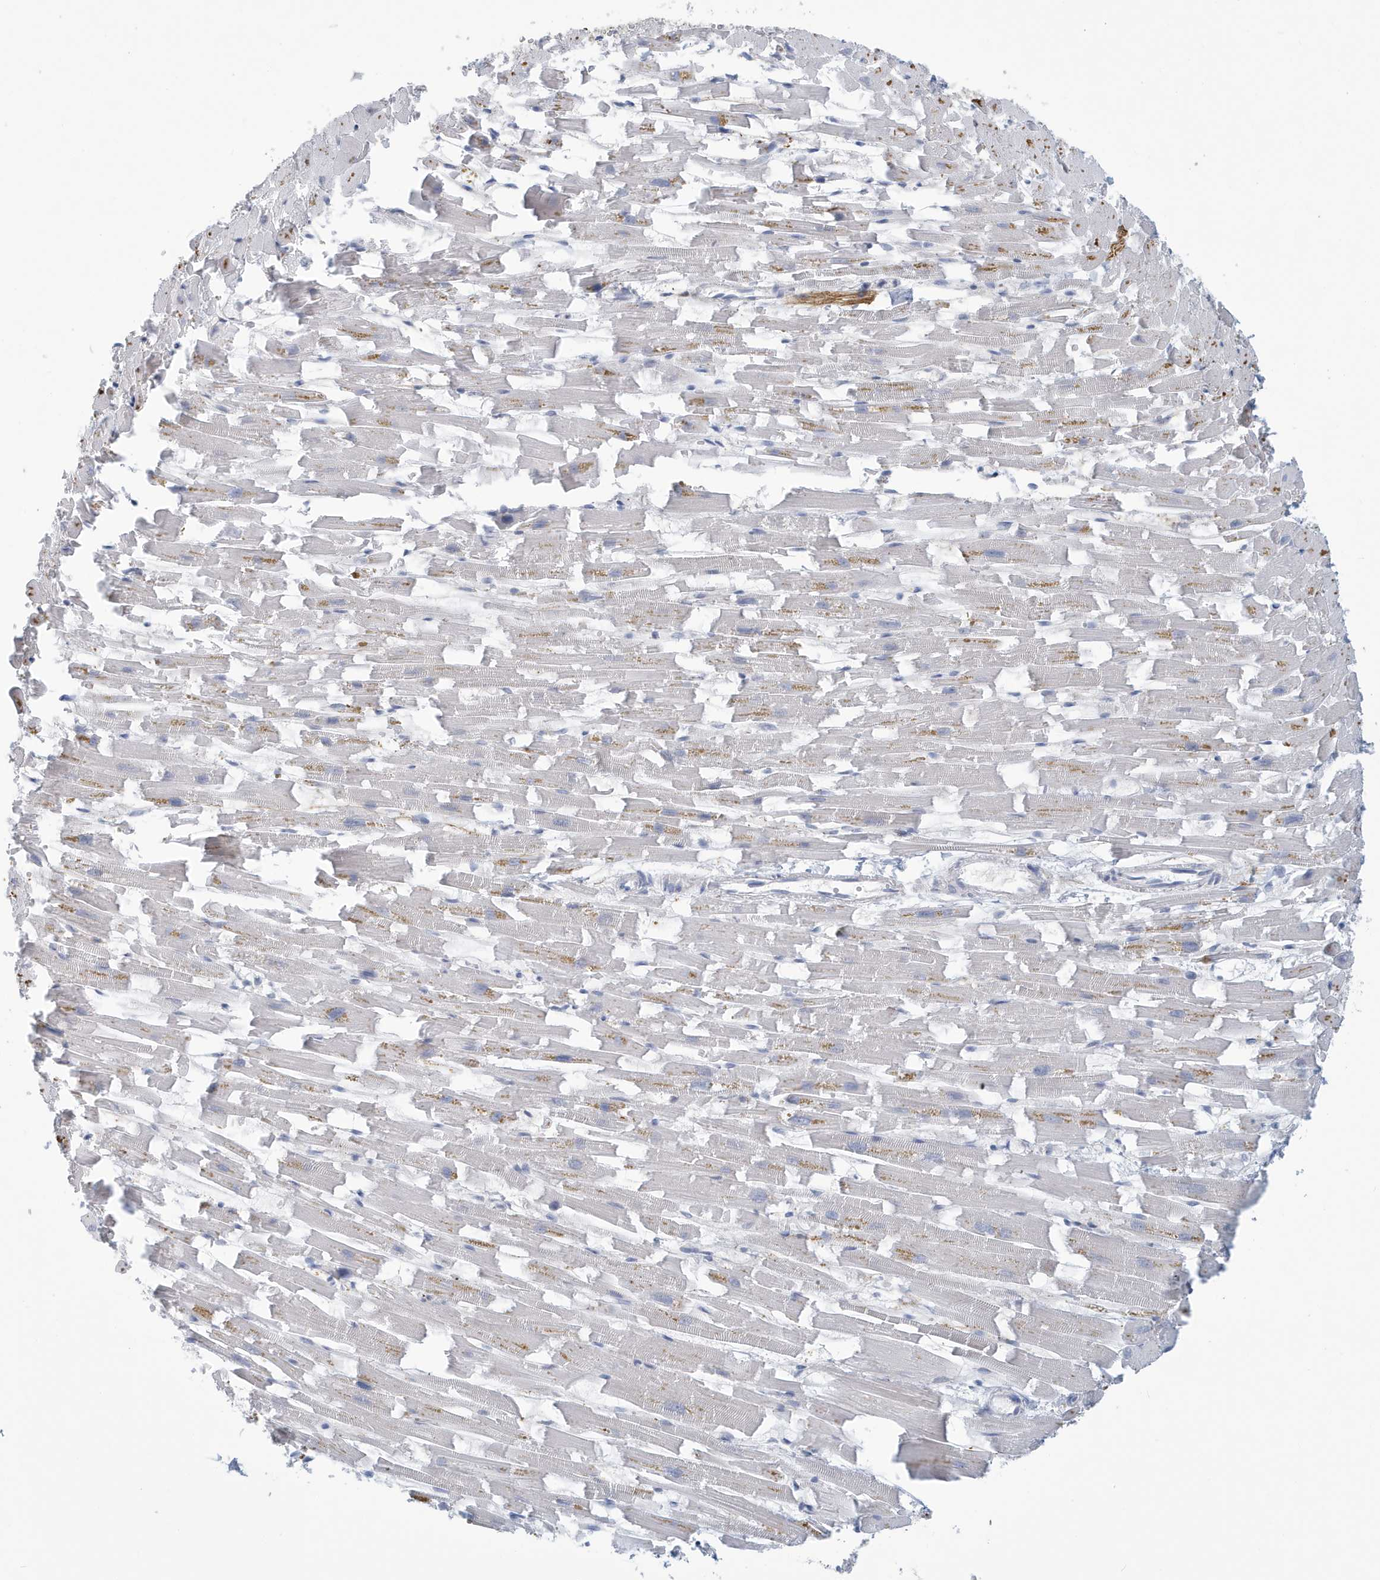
{"staining": {"intensity": "negative", "quantity": "none", "location": "none"}, "tissue": "heart muscle", "cell_type": "Cardiomyocytes", "image_type": "normal", "snomed": [{"axis": "morphology", "description": "Normal tissue, NOS"}, {"axis": "topography", "description": "Heart"}], "caption": "This photomicrograph is of benign heart muscle stained with immunohistochemistry (IHC) to label a protein in brown with the nuclei are counter-stained blue. There is no expression in cardiomyocytes.", "gene": "VTA1", "patient": {"sex": "female", "age": 64}}